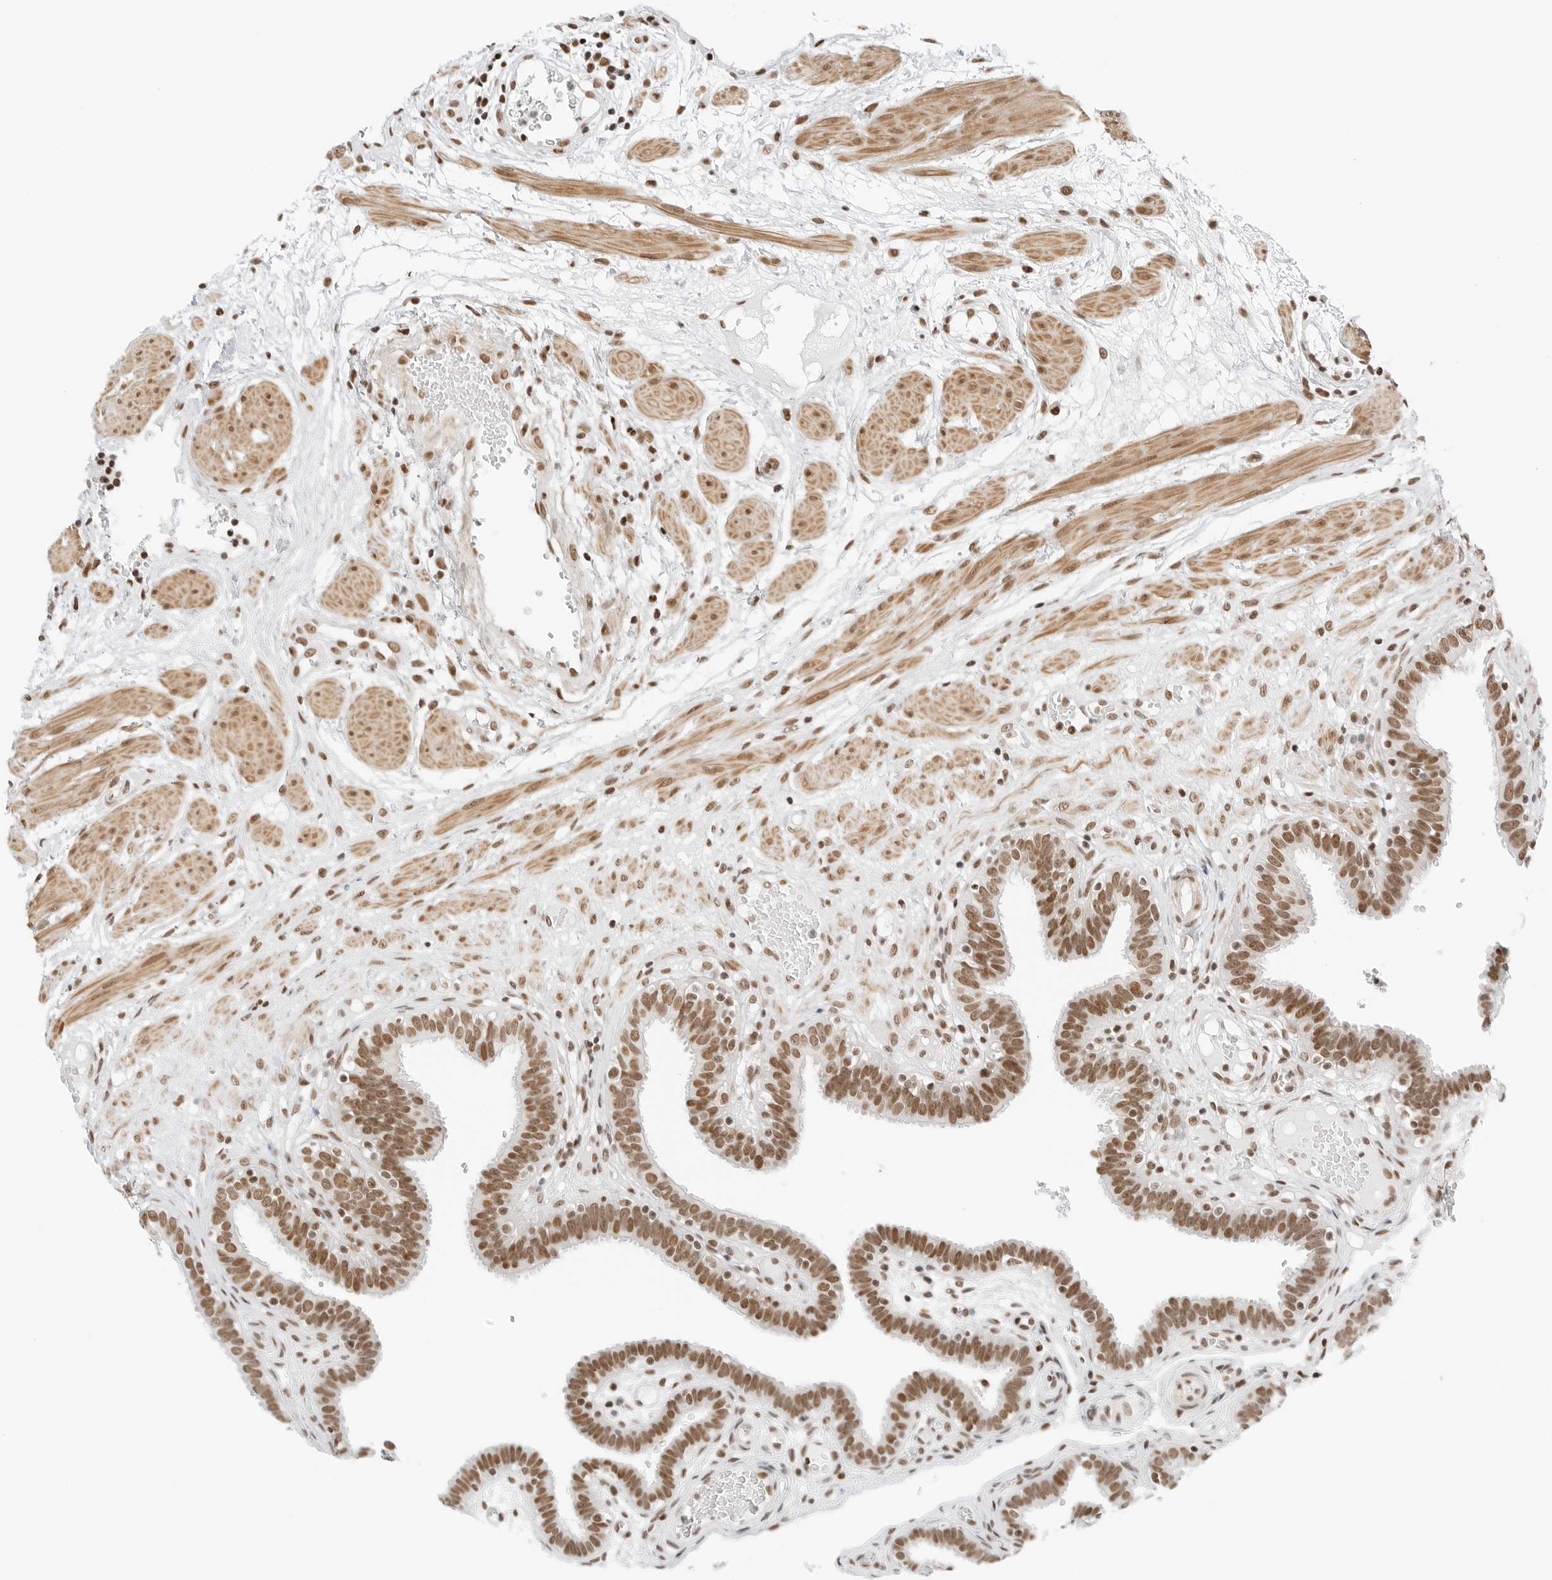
{"staining": {"intensity": "moderate", "quantity": ">75%", "location": "nuclear"}, "tissue": "fallopian tube", "cell_type": "Glandular cells", "image_type": "normal", "snomed": [{"axis": "morphology", "description": "Normal tissue, NOS"}, {"axis": "topography", "description": "Fallopian tube"}, {"axis": "topography", "description": "Placenta"}], "caption": "Fallopian tube stained with immunohistochemistry (IHC) reveals moderate nuclear expression in approximately >75% of glandular cells.", "gene": "CRTC2", "patient": {"sex": "female", "age": 32}}